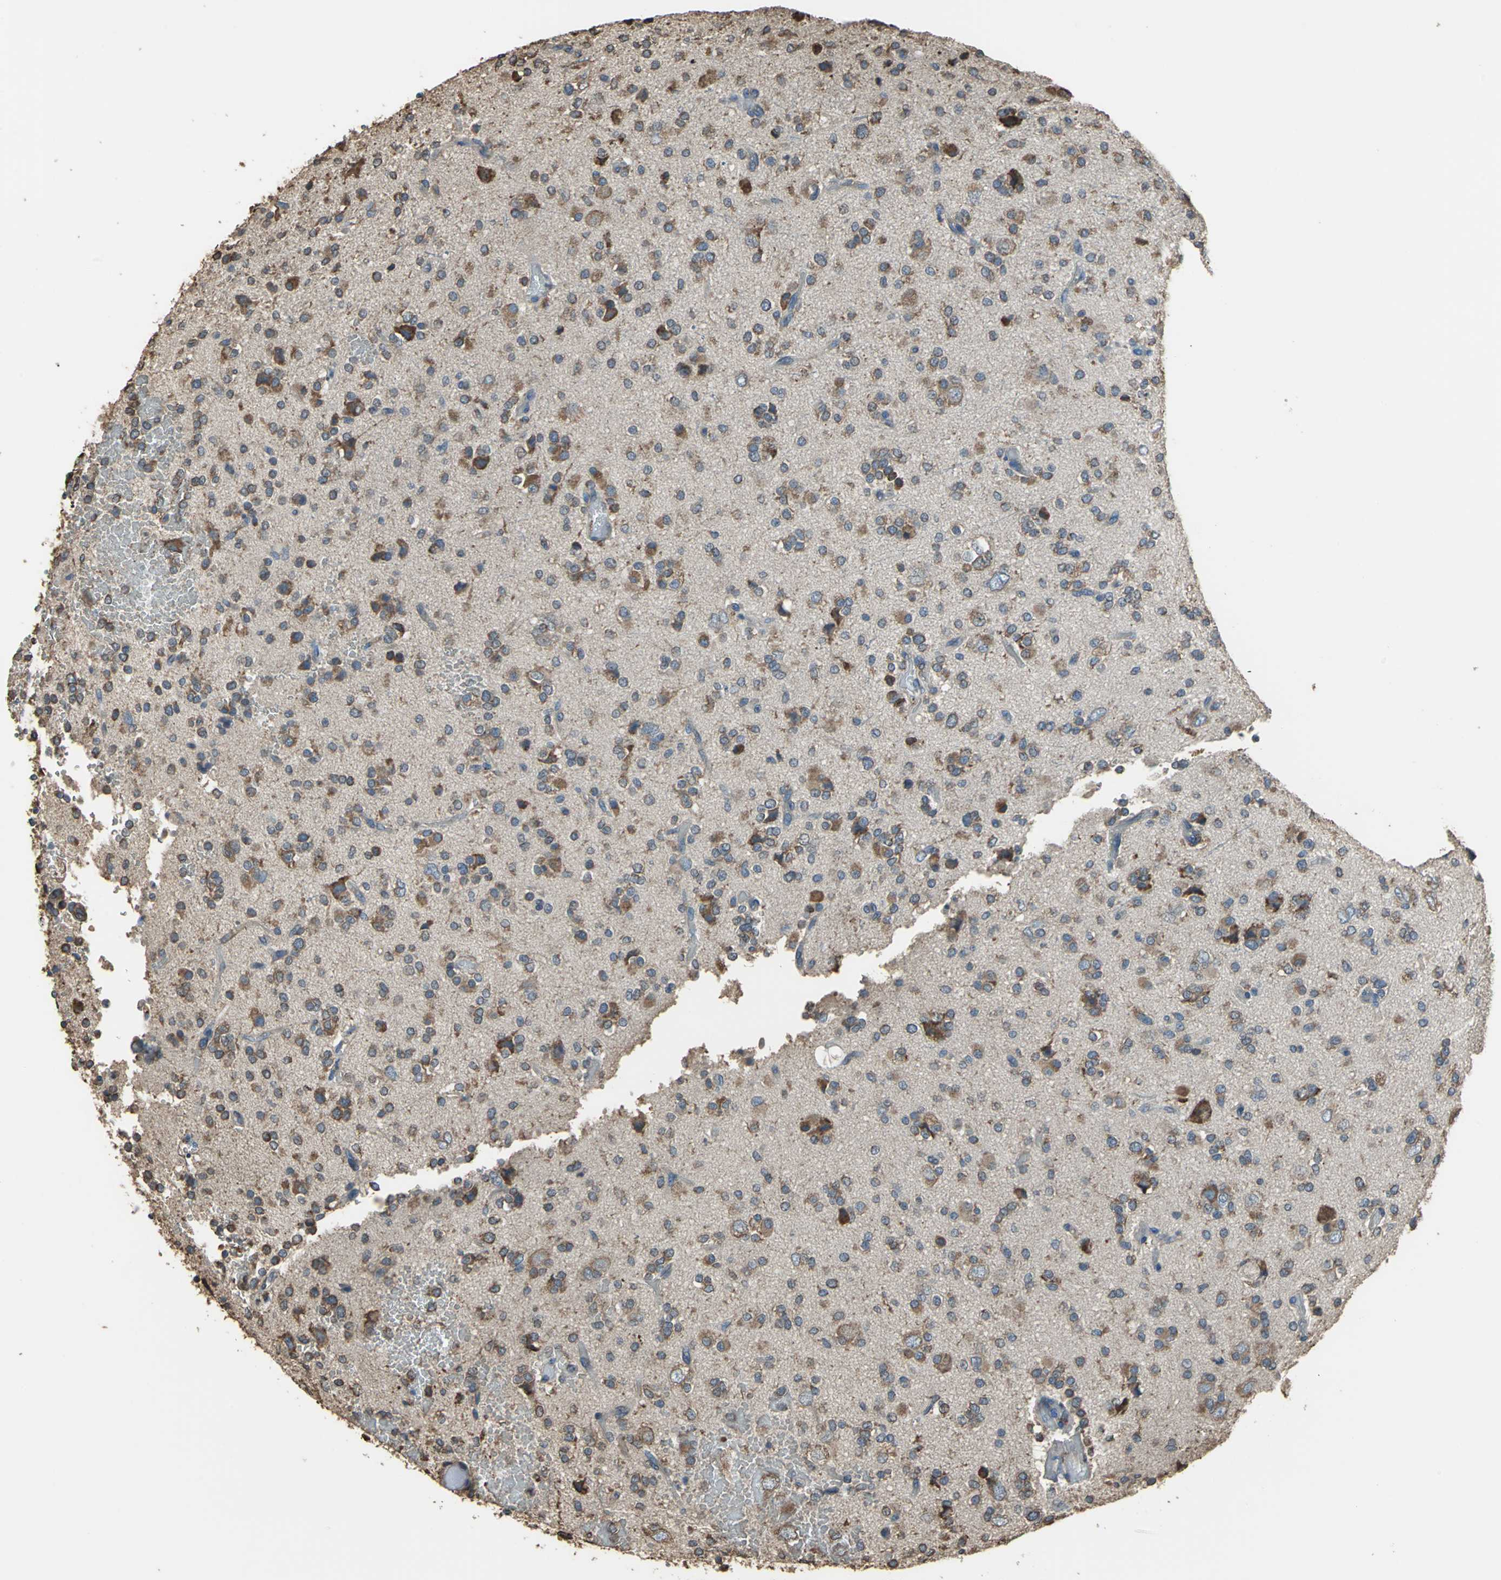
{"staining": {"intensity": "strong", "quantity": ">75%", "location": "cytoplasmic/membranous"}, "tissue": "glioma", "cell_type": "Tumor cells", "image_type": "cancer", "snomed": [{"axis": "morphology", "description": "Glioma, malignant, High grade"}, {"axis": "topography", "description": "Brain"}], "caption": "This is a histology image of immunohistochemistry (IHC) staining of glioma, which shows strong positivity in the cytoplasmic/membranous of tumor cells.", "gene": "GPANK1", "patient": {"sex": "male", "age": 47}}